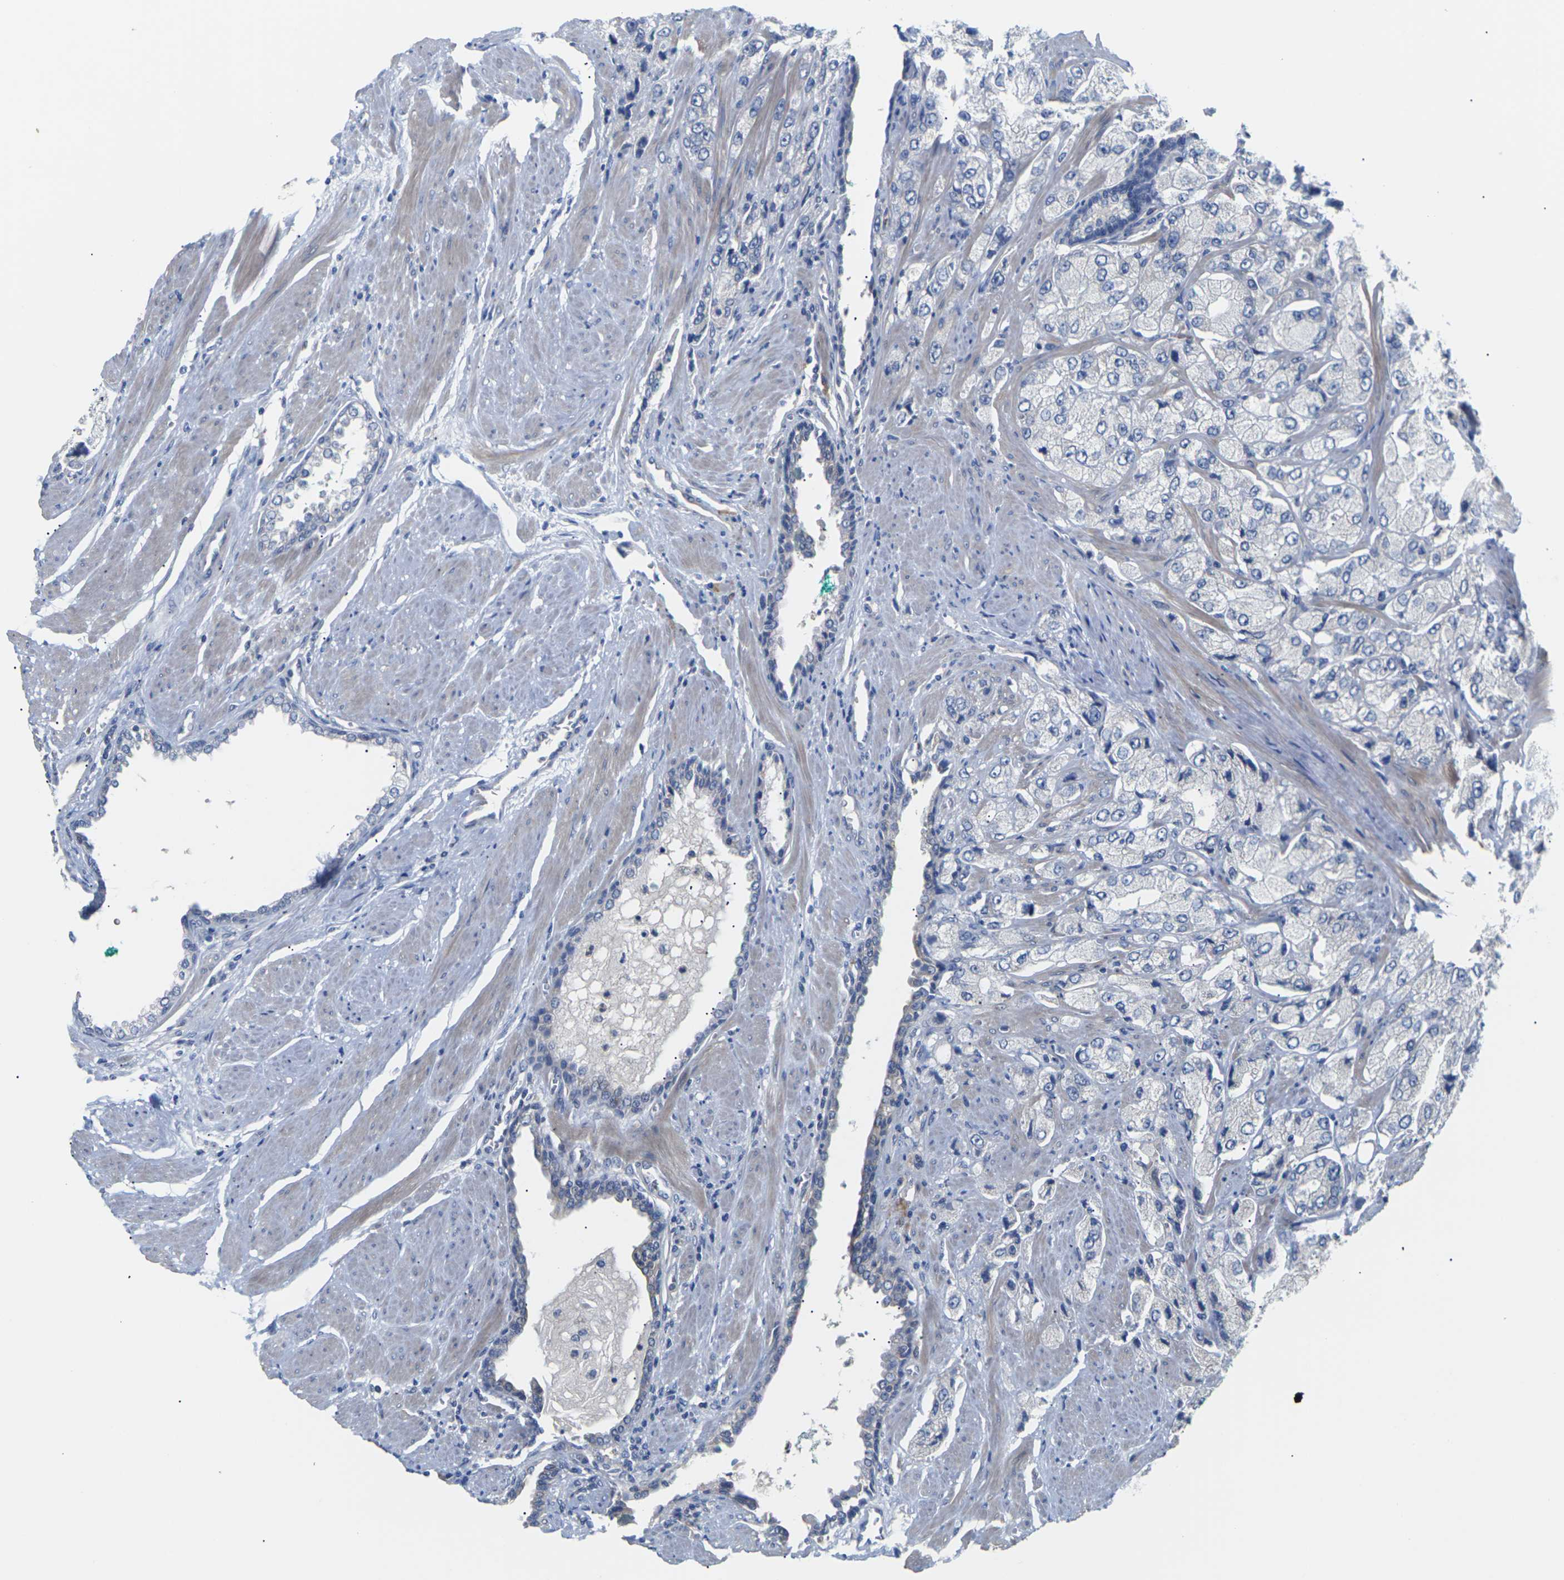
{"staining": {"intensity": "negative", "quantity": "none", "location": "none"}, "tissue": "prostate cancer", "cell_type": "Tumor cells", "image_type": "cancer", "snomed": [{"axis": "morphology", "description": "Adenocarcinoma, High grade"}, {"axis": "topography", "description": "Prostate"}], "caption": "IHC histopathology image of prostate cancer (adenocarcinoma (high-grade)) stained for a protein (brown), which reveals no staining in tumor cells.", "gene": "TMCO4", "patient": {"sex": "male", "age": 58}}